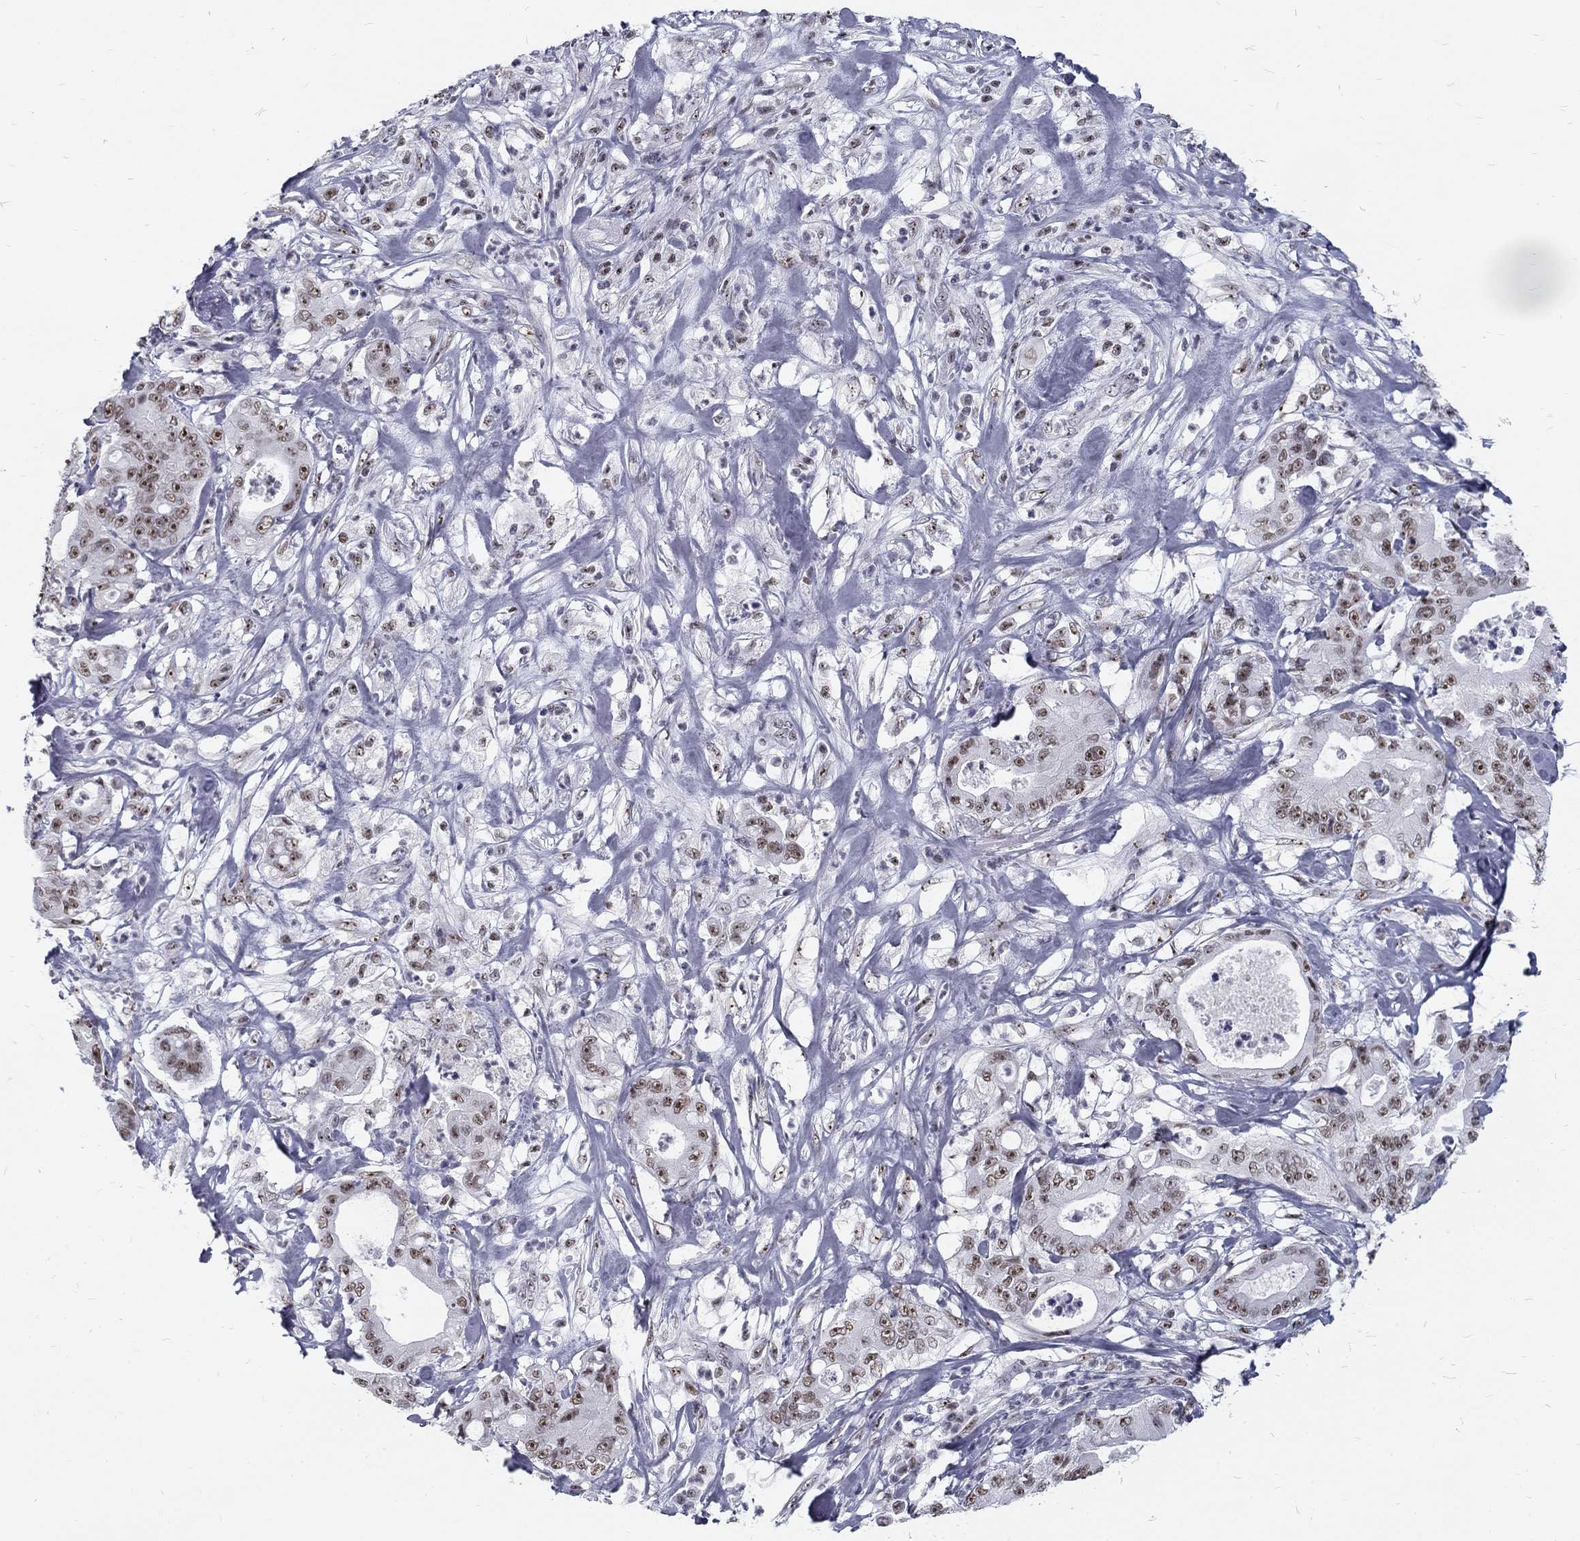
{"staining": {"intensity": "moderate", "quantity": "25%-75%", "location": "nuclear"}, "tissue": "pancreatic cancer", "cell_type": "Tumor cells", "image_type": "cancer", "snomed": [{"axis": "morphology", "description": "Adenocarcinoma, NOS"}, {"axis": "topography", "description": "Pancreas"}], "caption": "Immunohistochemistry of human adenocarcinoma (pancreatic) displays medium levels of moderate nuclear expression in approximately 25%-75% of tumor cells.", "gene": "SNORC", "patient": {"sex": "male", "age": 71}}